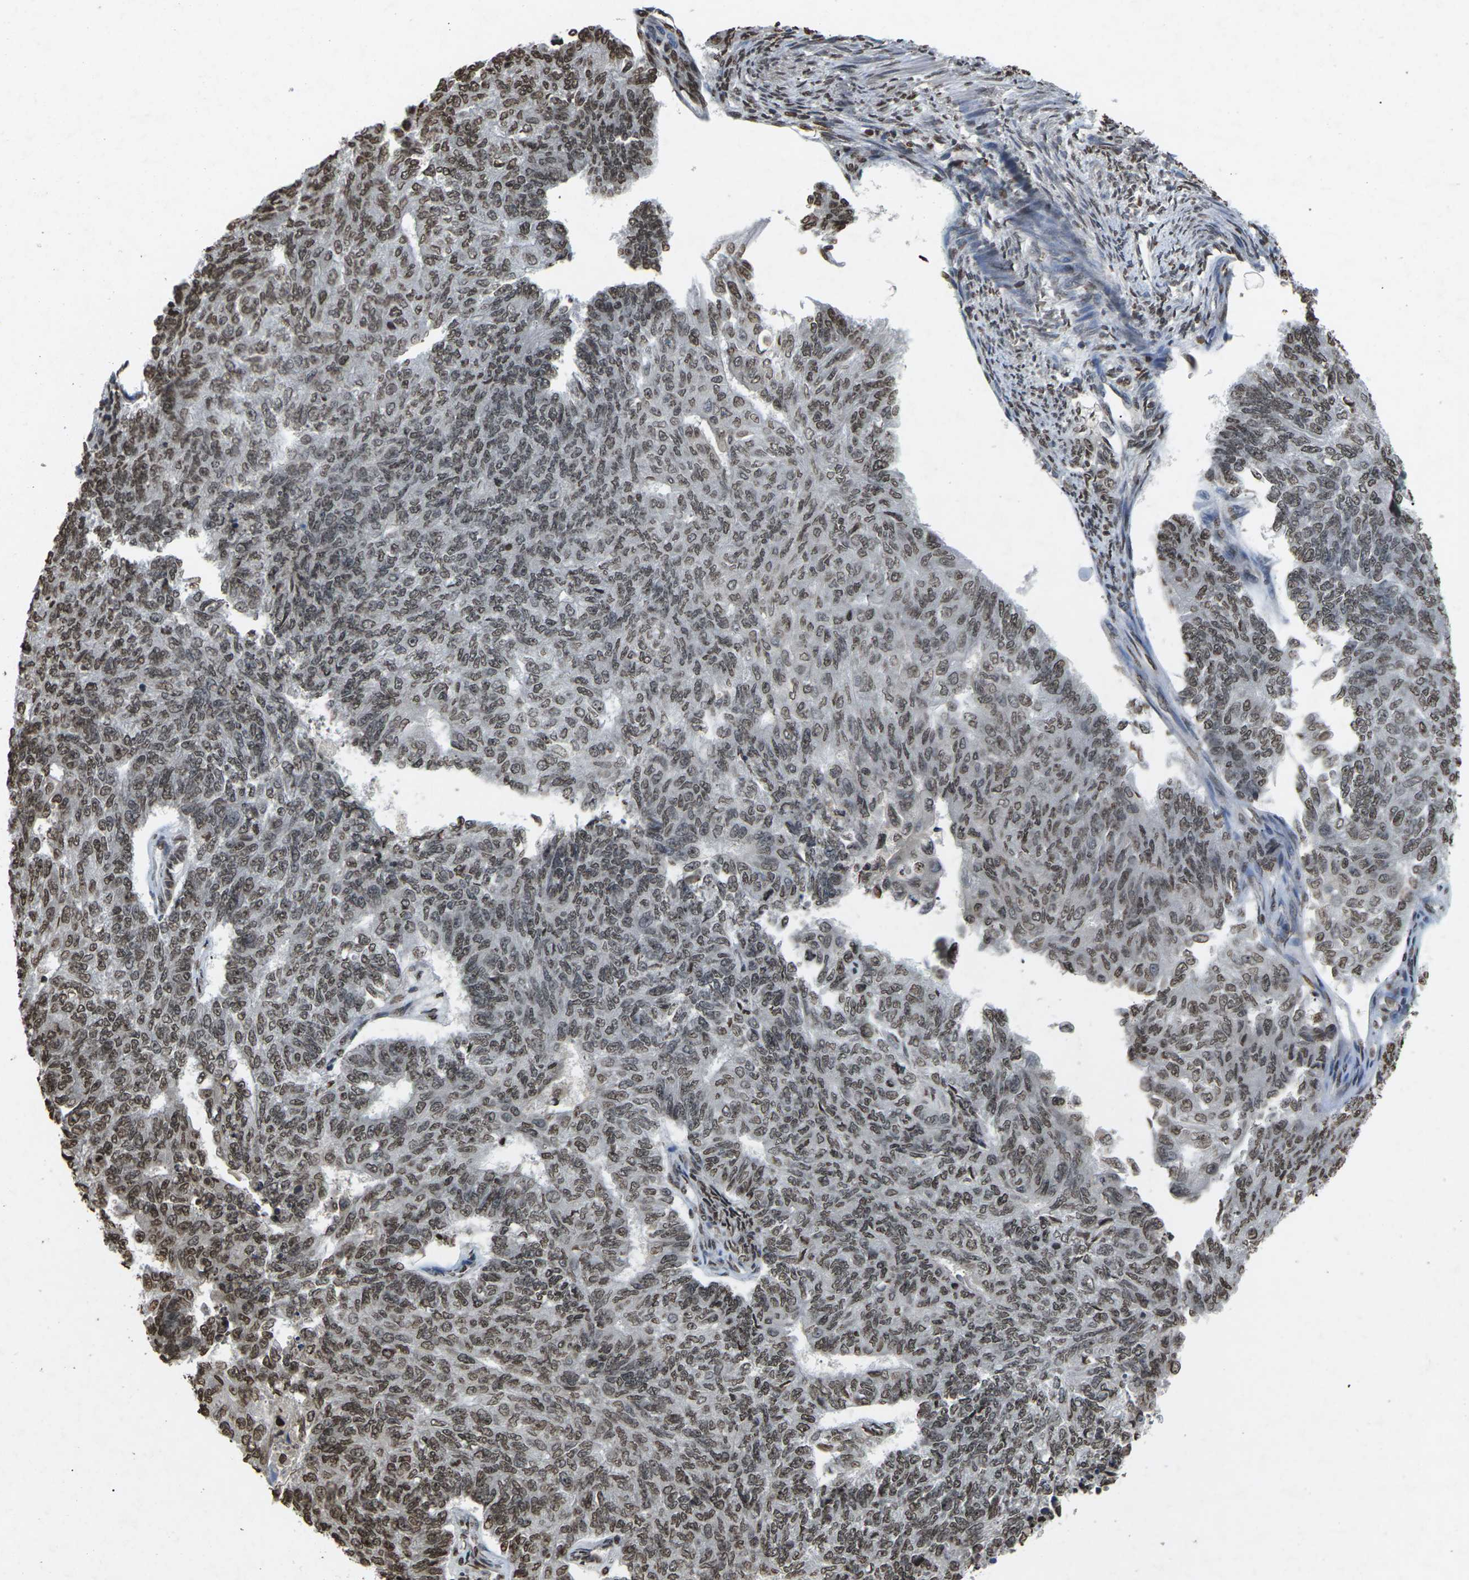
{"staining": {"intensity": "moderate", "quantity": ">75%", "location": "nuclear"}, "tissue": "endometrial cancer", "cell_type": "Tumor cells", "image_type": "cancer", "snomed": [{"axis": "morphology", "description": "Adenocarcinoma, NOS"}, {"axis": "topography", "description": "Endometrium"}], "caption": "Endometrial cancer tissue reveals moderate nuclear expression in approximately >75% of tumor cells, visualized by immunohistochemistry.", "gene": "EMSY", "patient": {"sex": "female", "age": 32}}